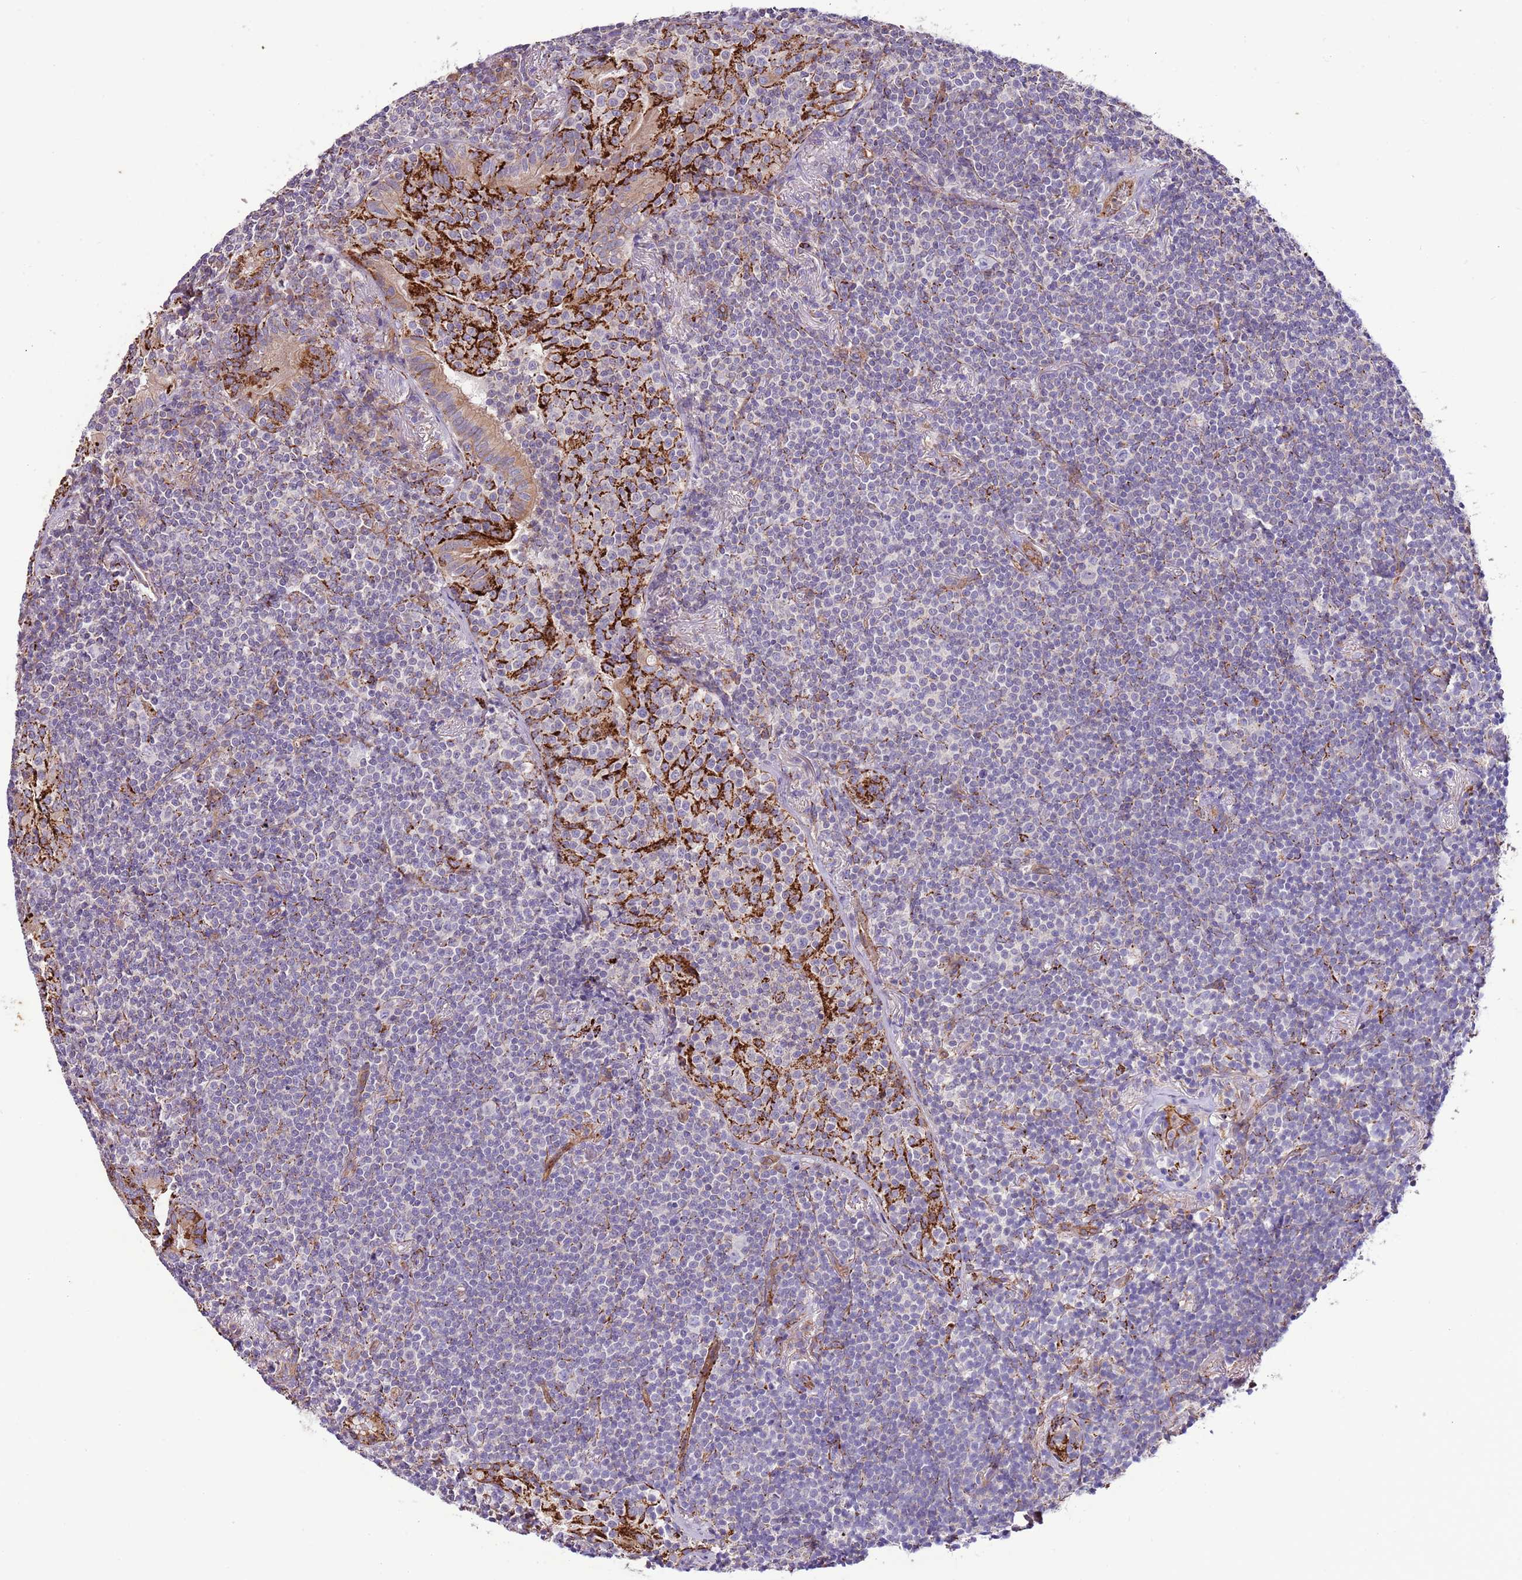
{"staining": {"intensity": "negative", "quantity": "none", "location": "none"}, "tissue": "lymphoma", "cell_type": "Tumor cells", "image_type": "cancer", "snomed": [{"axis": "morphology", "description": "Malignant lymphoma, non-Hodgkin's type, Low grade"}, {"axis": "topography", "description": "Lung"}], "caption": "Immunohistochemistry histopathology image of neoplastic tissue: human malignant lymphoma, non-Hodgkin's type (low-grade) stained with DAB displays no significant protein expression in tumor cells.", "gene": "DOCK6", "patient": {"sex": "female", "age": 71}}